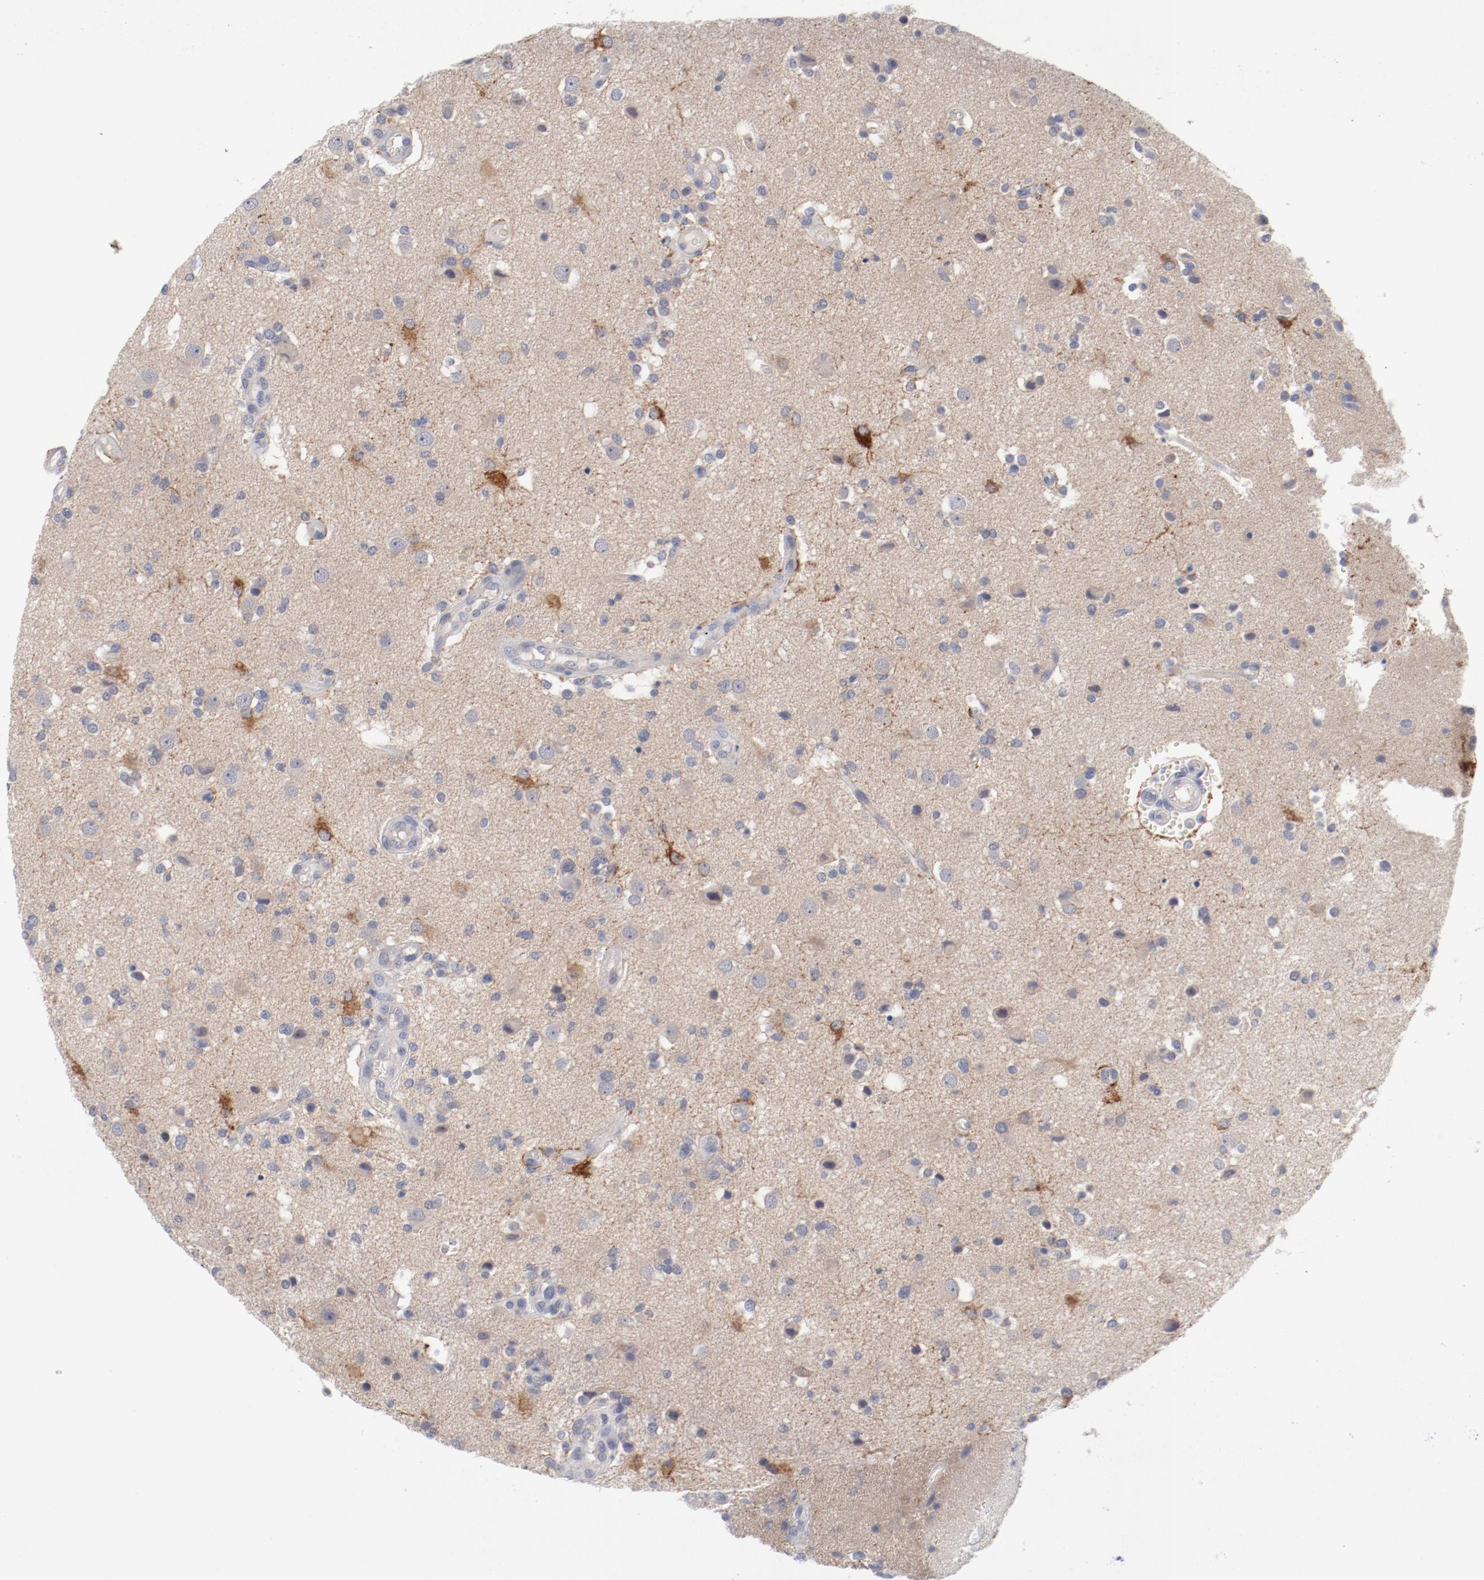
{"staining": {"intensity": "negative", "quantity": "none", "location": "none"}, "tissue": "glioma", "cell_type": "Tumor cells", "image_type": "cancer", "snomed": [{"axis": "morphology", "description": "Normal tissue, NOS"}, {"axis": "morphology", "description": "Glioma, malignant, High grade"}, {"axis": "topography", "description": "Cerebral cortex"}], "caption": "The photomicrograph reveals no significant positivity in tumor cells of glioma.", "gene": "SH3BGR", "patient": {"sex": "male", "age": 75}}